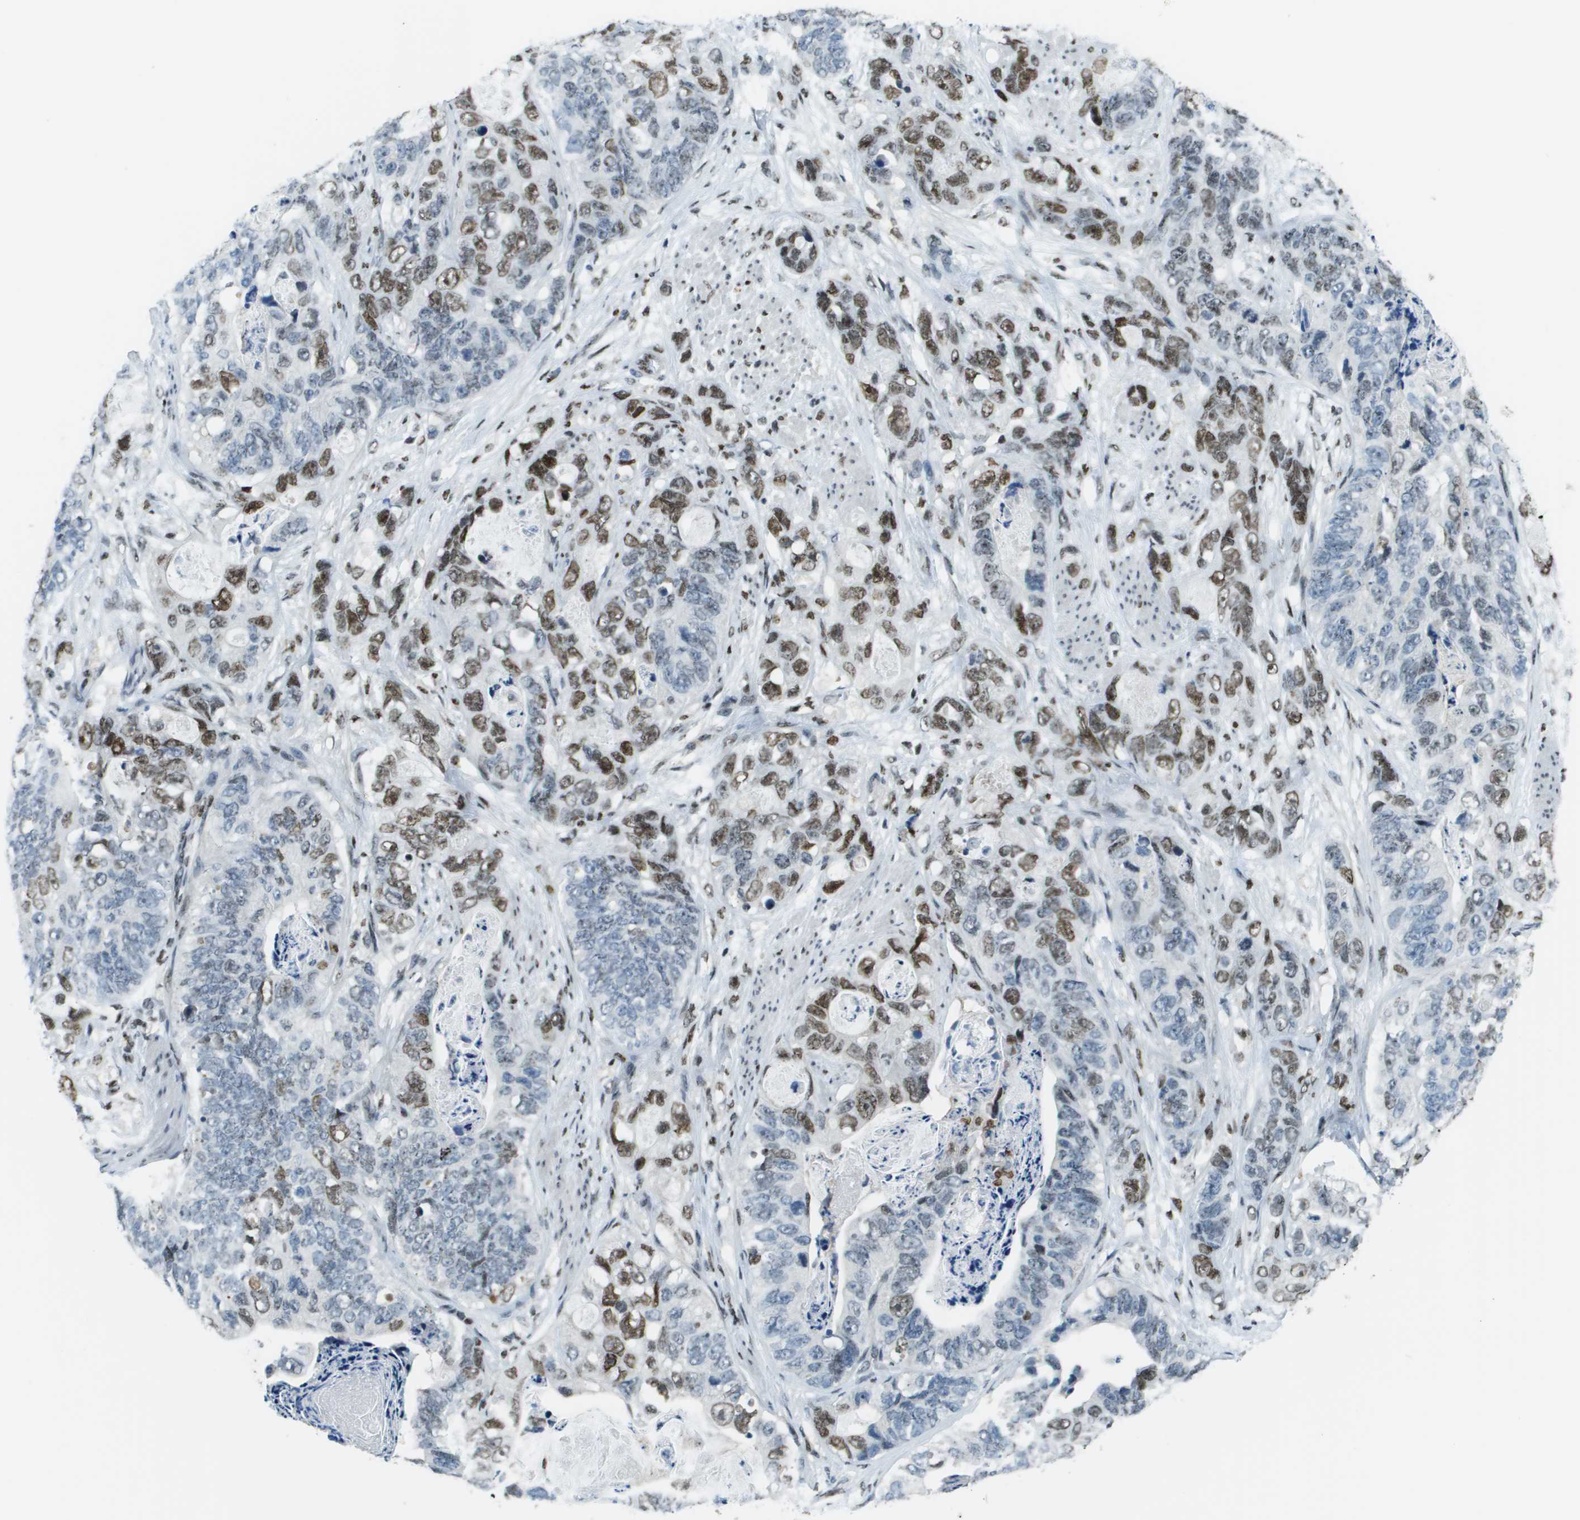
{"staining": {"intensity": "moderate", "quantity": "25%-75%", "location": "nuclear"}, "tissue": "stomach cancer", "cell_type": "Tumor cells", "image_type": "cancer", "snomed": [{"axis": "morphology", "description": "Adenocarcinoma, NOS"}, {"axis": "topography", "description": "Stomach"}], "caption": "IHC photomicrograph of human stomach cancer (adenocarcinoma) stained for a protein (brown), which demonstrates medium levels of moderate nuclear positivity in approximately 25%-75% of tumor cells.", "gene": "SP100", "patient": {"sex": "female", "age": 89}}